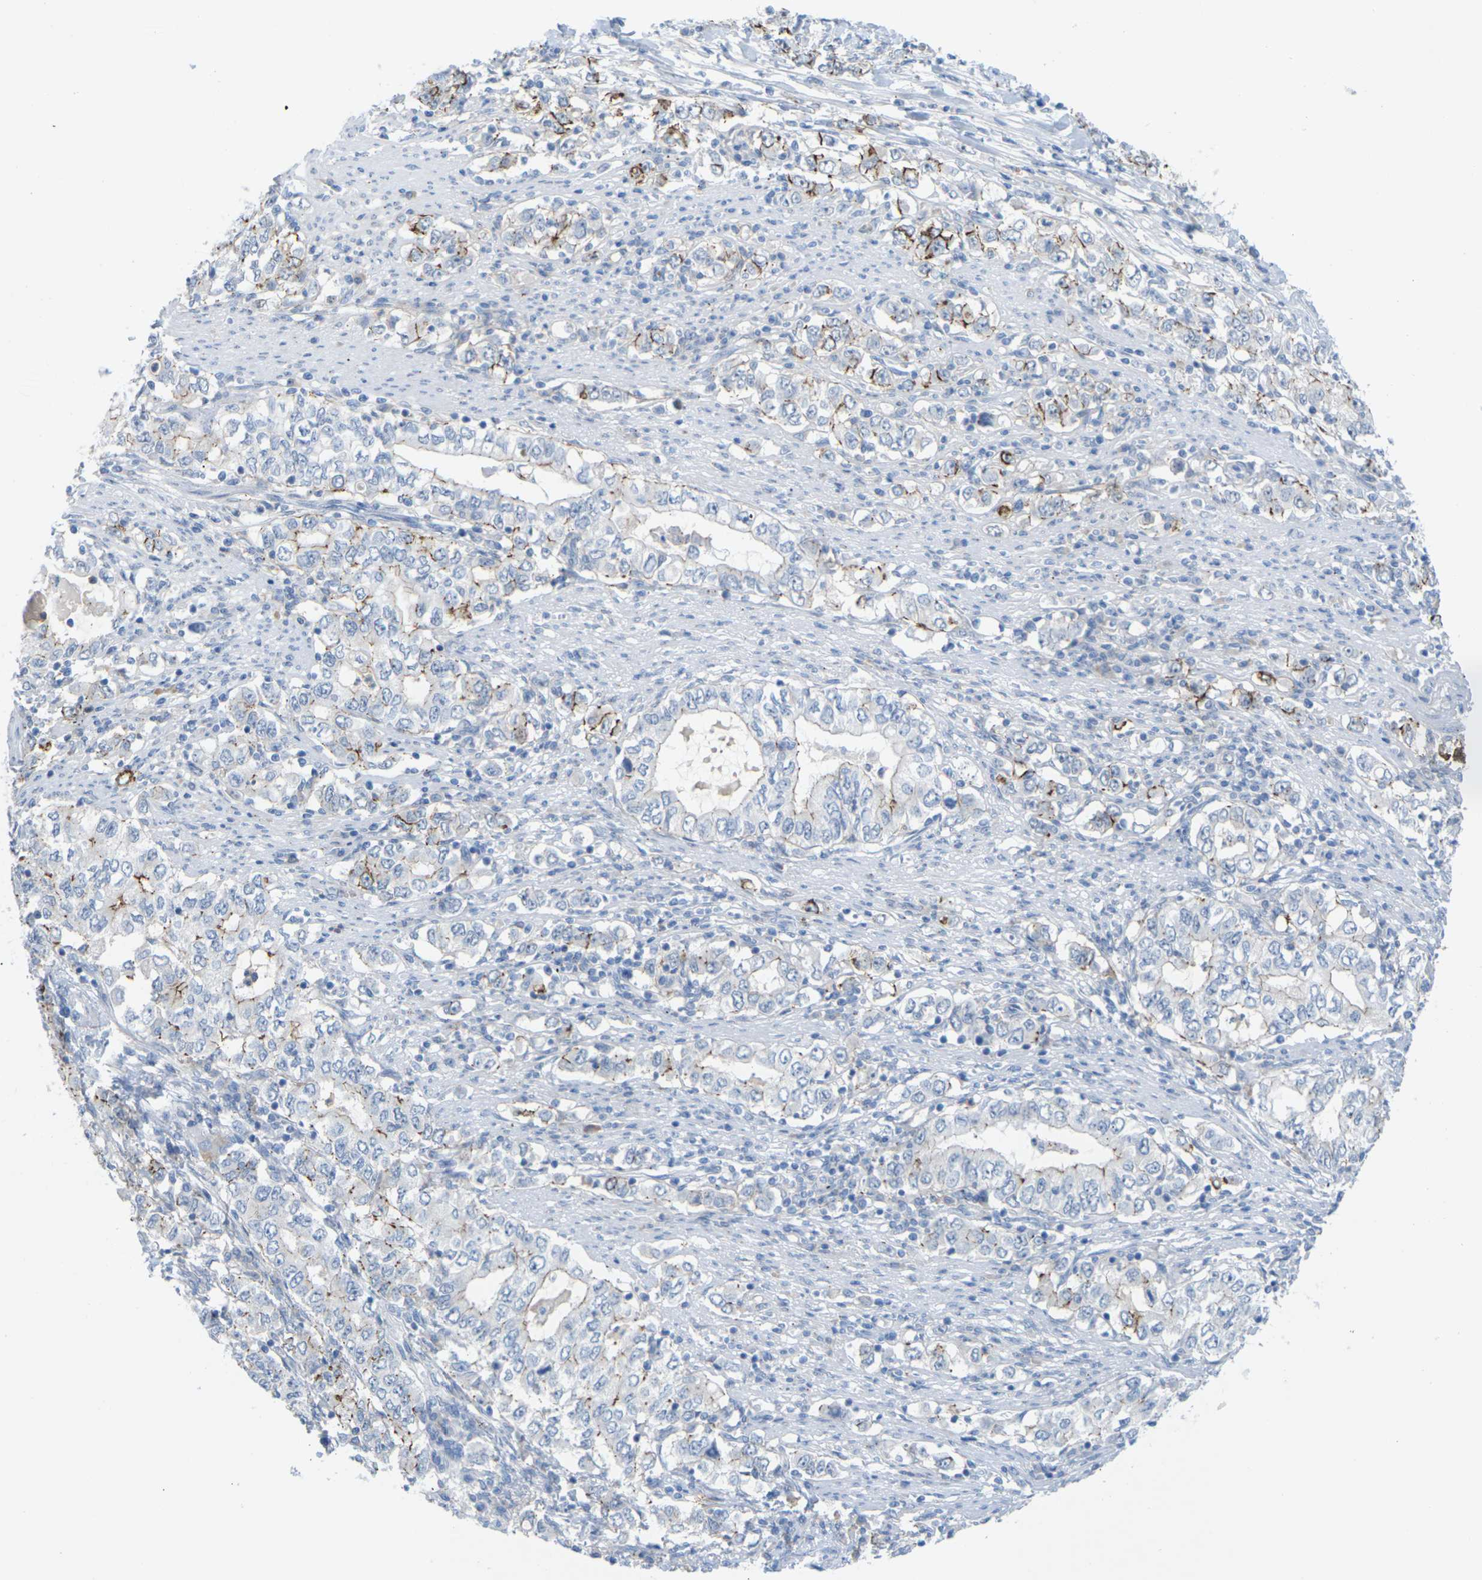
{"staining": {"intensity": "moderate", "quantity": "25%-75%", "location": "cytoplasmic/membranous"}, "tissue": "stomach cancer", "cell_type": "Tumor cells", "image_type": "cancer", "snomed": [{"axis": "morphology", "description": "Adenocarcinoma, NOS"}, {"axis": "topography", "description": "Stomach, lower"}], "caption": "Moderate cytoplasmic/membranous staining is identified in about 25%-75% of tumor cells in stomach cancer (adenocarcinoma).", "gene": "CLDN3", "patient": {"sex": "female", "age": 72}}